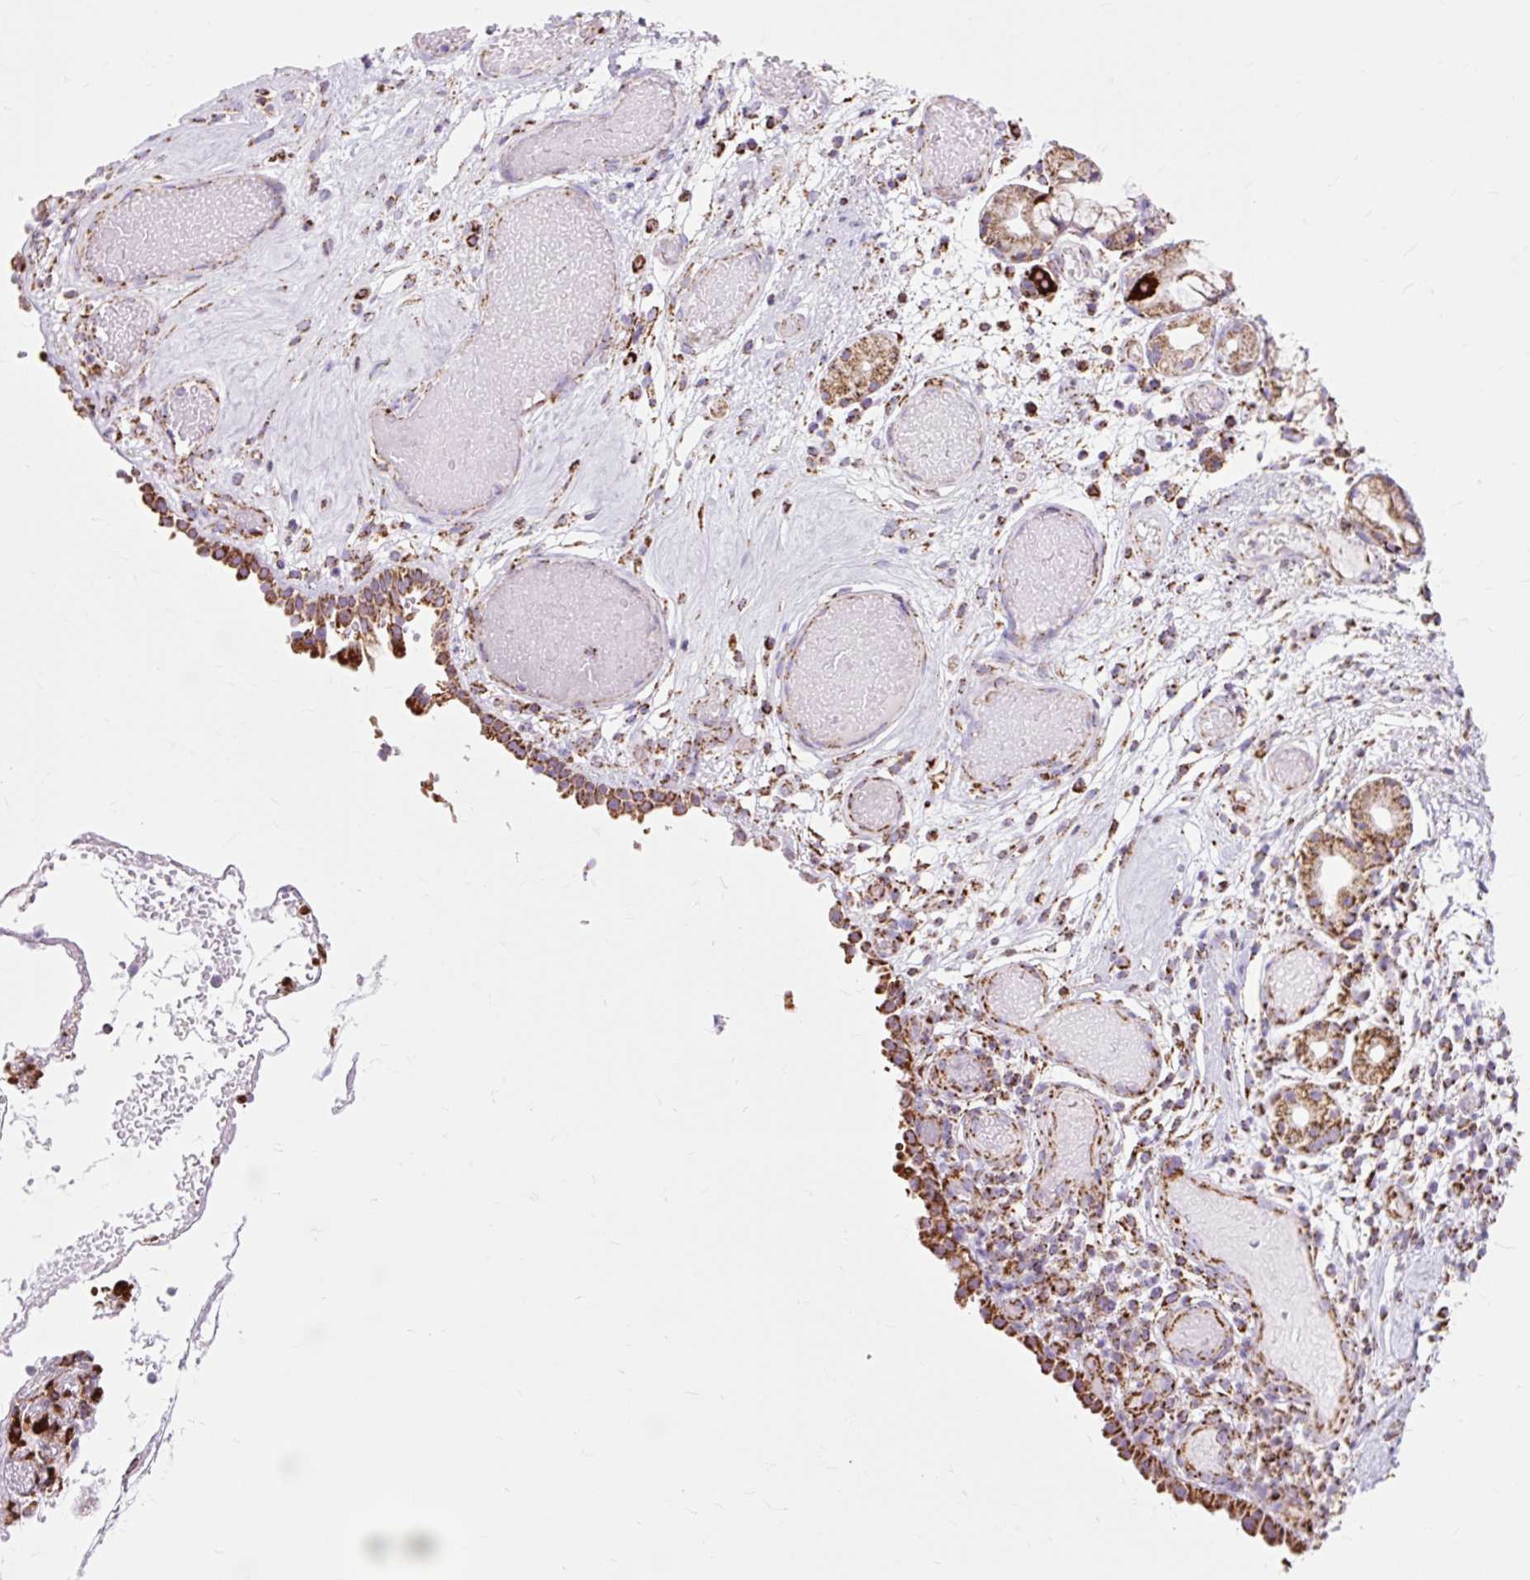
{"staining": {"intensity": "strong", "quantity": ">75%", "location": "cytoplasmic/membranous"}, "tissue": "nasopharynx", "cell_type": "Respiratory epithelial cells", "image_type": "normal", "snomed": [{"axis": "morphology", "description": "Normal tissue, NOS"}, {"axis": "morphology", "description": "Inflammation, NOS"}, {"axis": "topography", "description": "Nasopharynx"}], "caption": "Protein expression analysis of benign nasopharynx exhibits strong cytoplasmic/membranous expression in approximately >75% of respiratory epithelial cells.", "gene": "DLAT", "patient": {"sex": "male", "age": 54}}